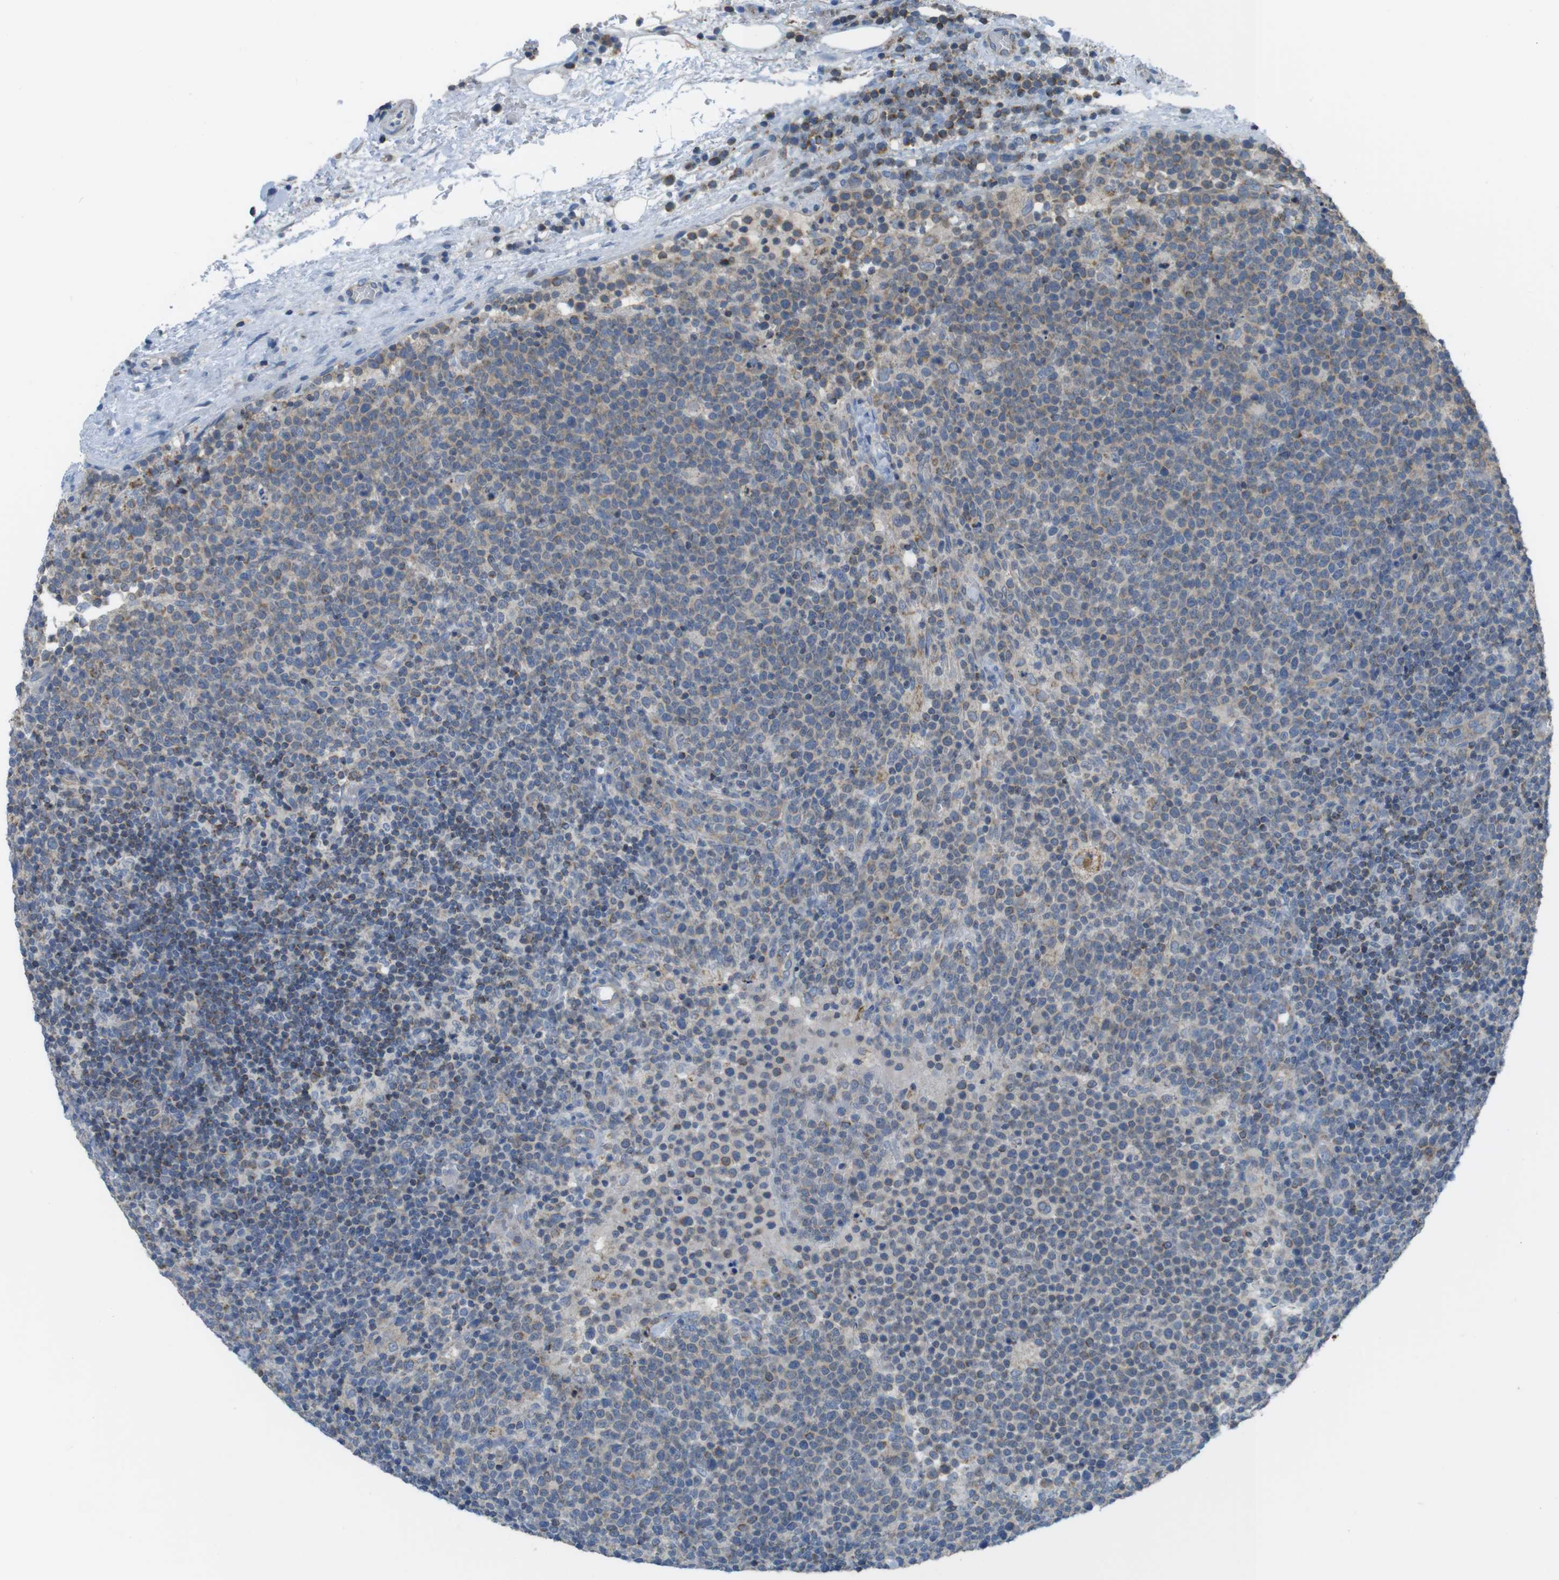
{"staining": {"intensity": "weak", "quantity": "<25%", "location": "cytoplasmic/membranous"}, "tissue": "lymphoma", "cell_type": "Tumor cells", "image_type": "cancer", "snomed": [{"axis": "morphology", "description": "Malignant lymphoma, non-Hodgkin's type, High grade"}, {"axis": "topography", "description": "Lymph node"}], "caption": "Immunohistochemistry (IHC) of human high-grade malignant lymphoma, non-Hodgkin's type displays no staining in tumor cells. Nuclei are stained in blue.", "gene": "GRIK2", "patient": {"sex": "male", "age": 61}}